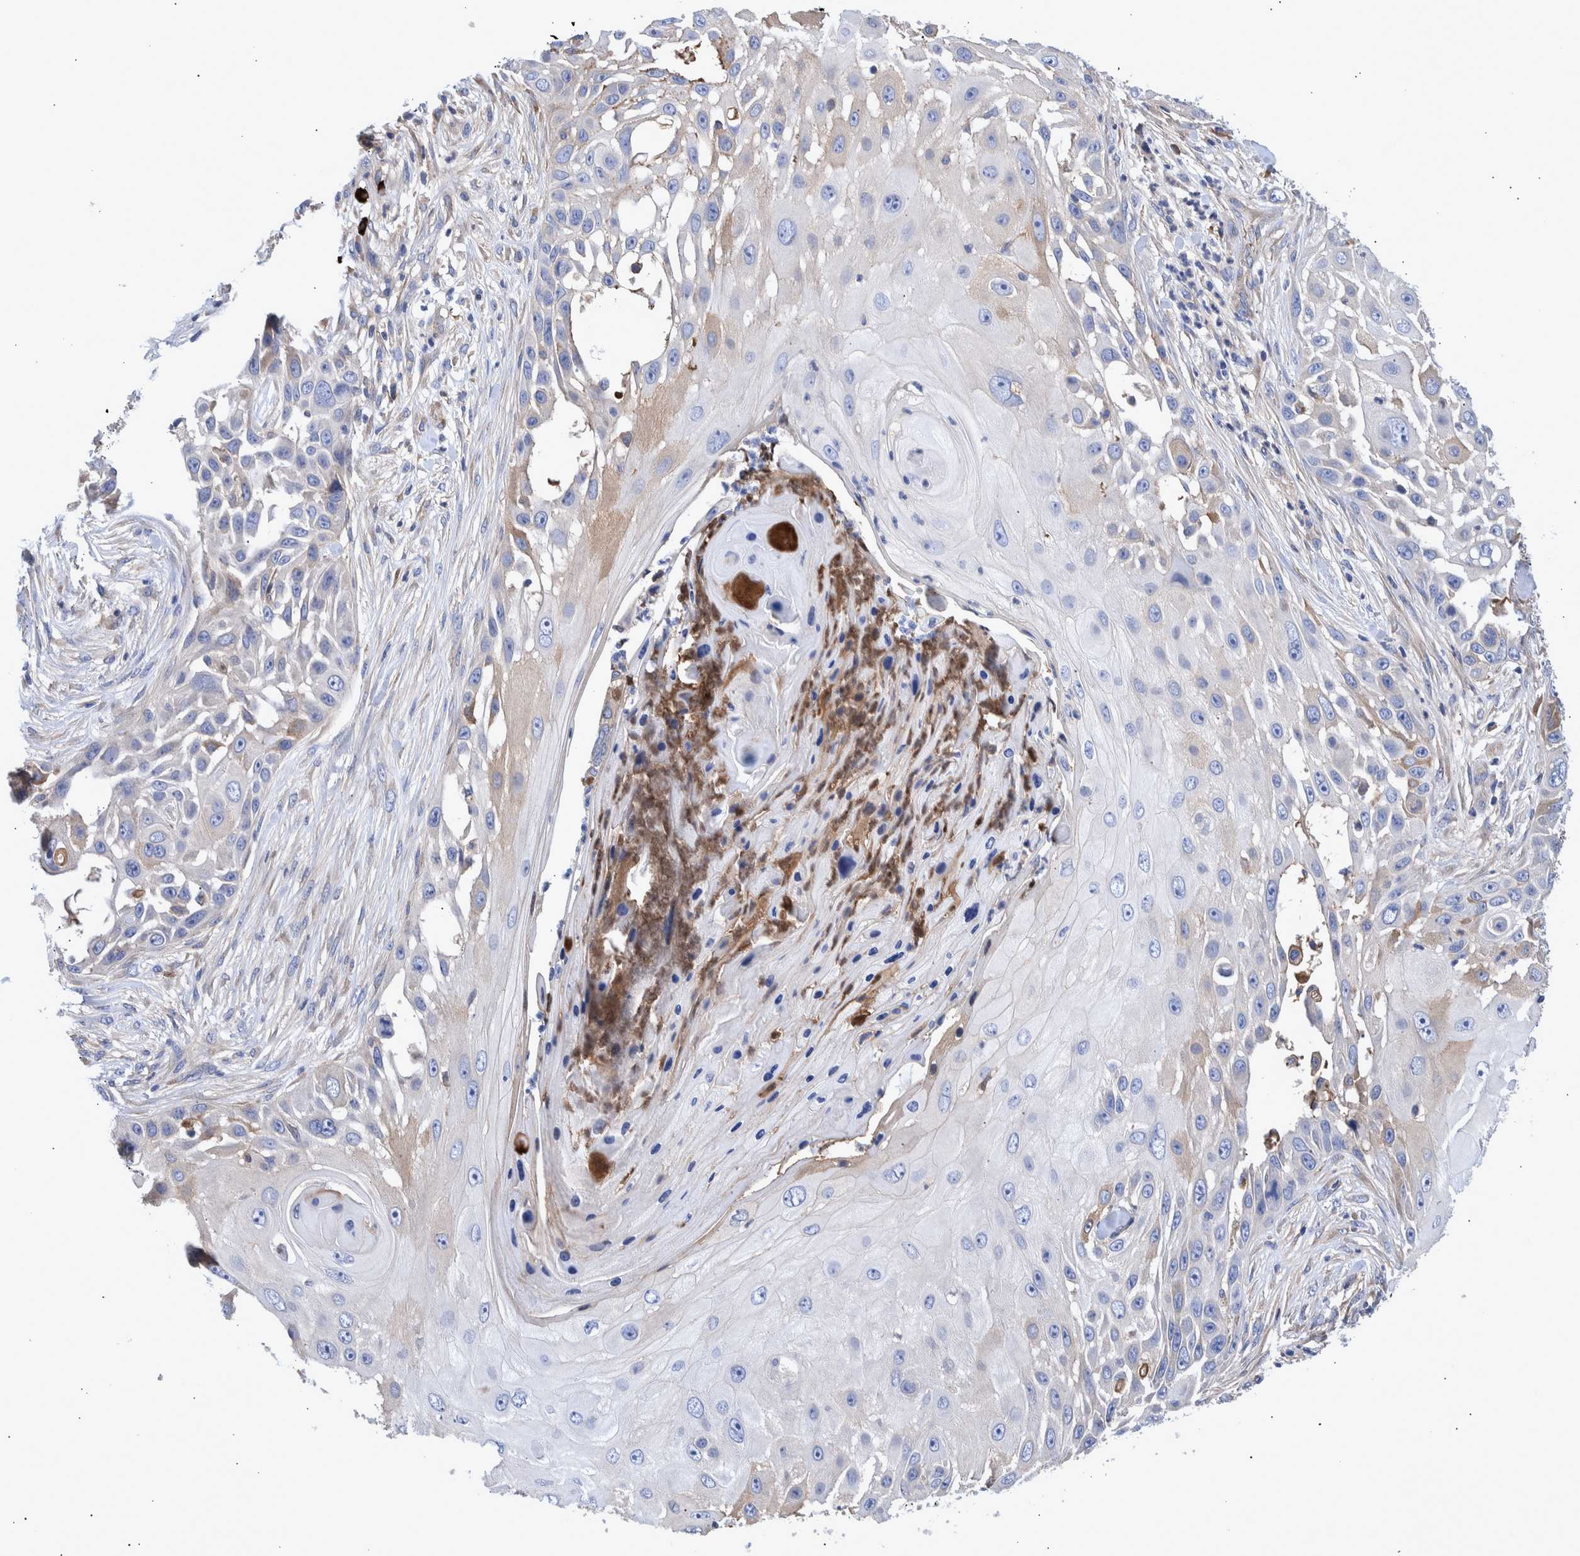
{"staining": {"intensity": "negative", "quantity": "none", "location": "none"}, "tissue": "skin cancer", "cell_type": "Tumor cells", "image_type": "cancer", "snomed": [{"axis": "morphology", "description": "Squamous cell carcinoma, NOS"}, {"axis": "topography", "description": "Skin"}], "caption": "Immunohistochemistry (IHC) image of neoplastic tissue: human skin squamous cell carcinoma stained with DAB (3,3'-diaminobenzidine) displays no significant protein positivity in tumor cells.", "gene": "DLL4", "patient": {"sex": "female", "age": 44}}